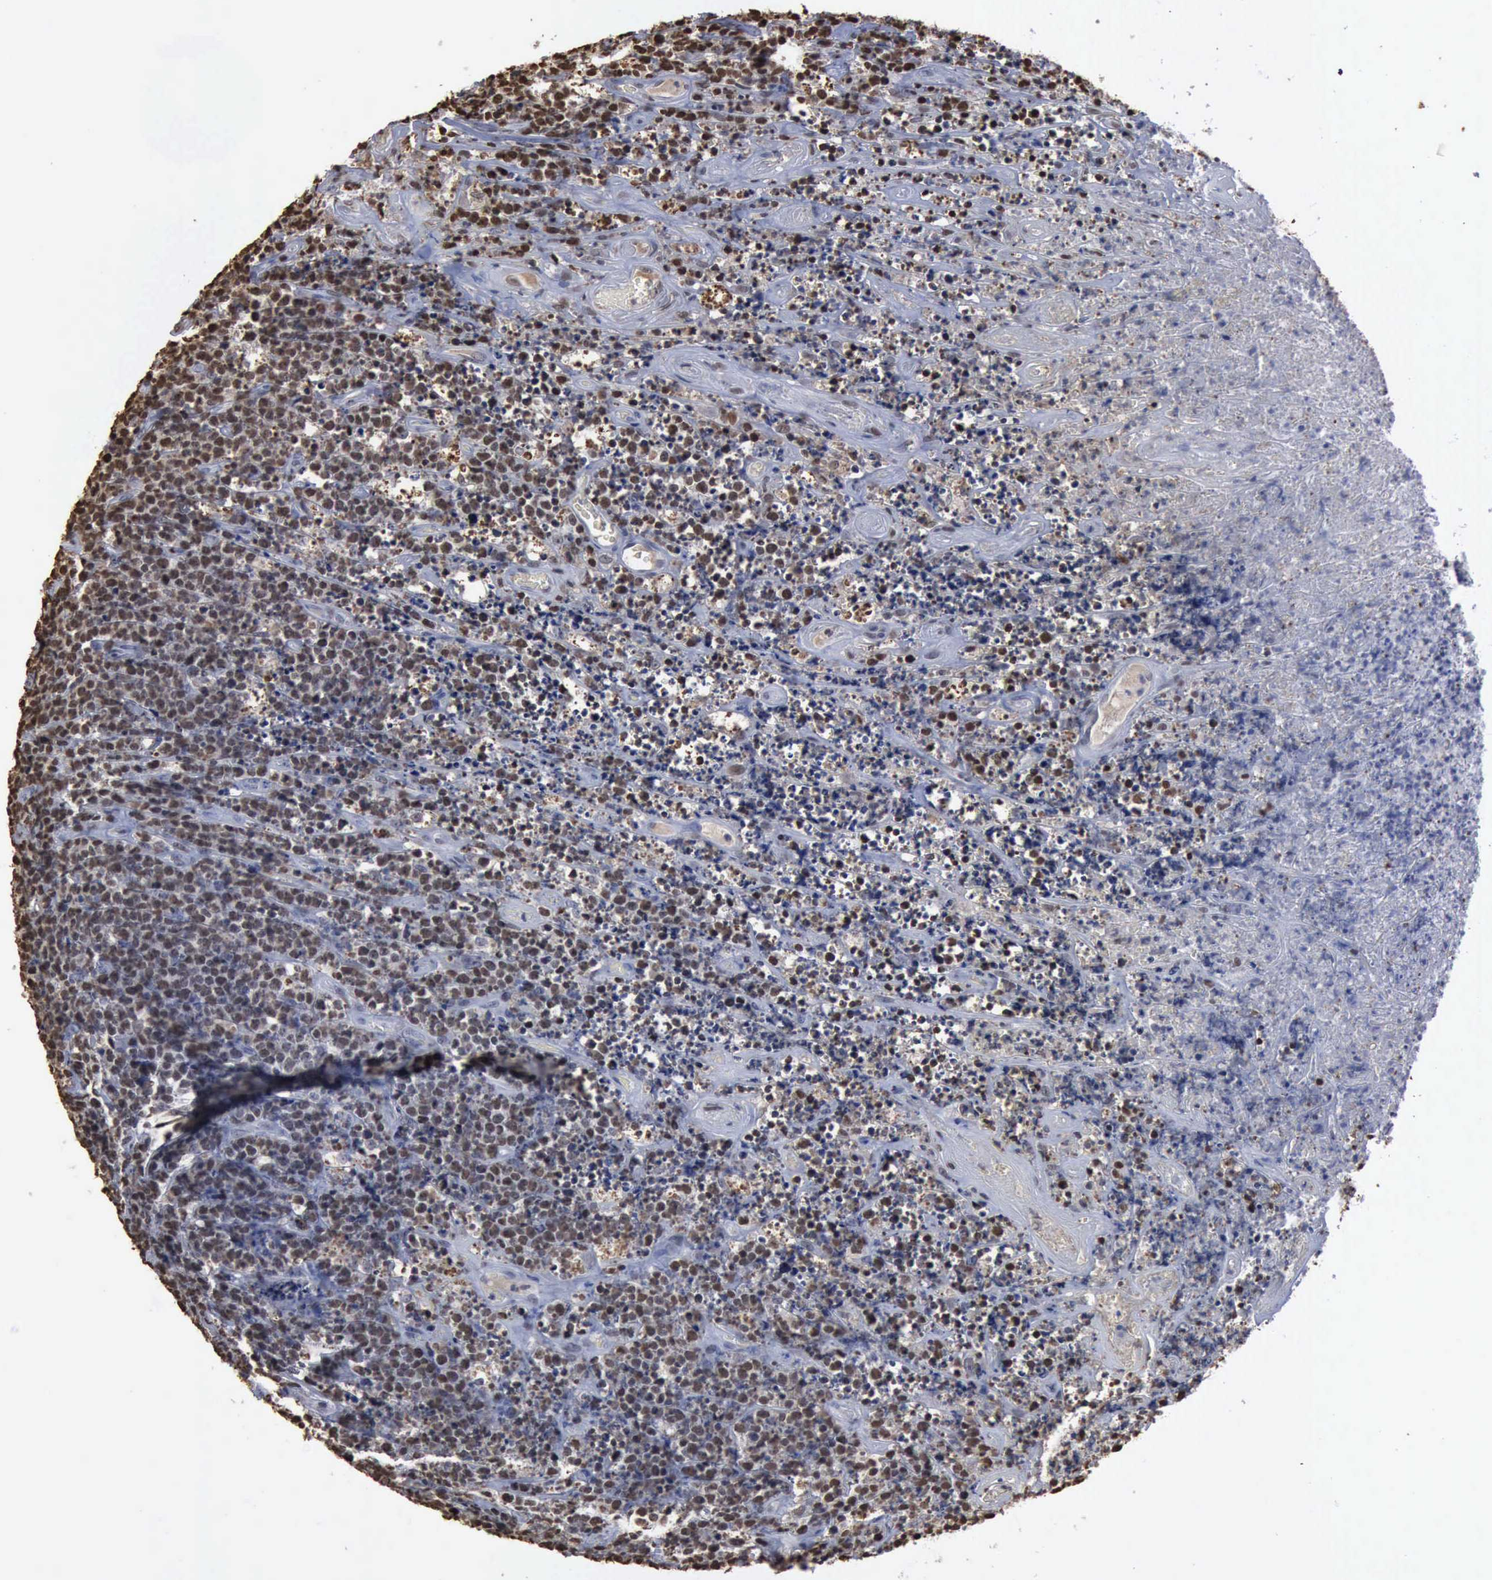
{"staining": {"intensity": "moderate", "quantity": ">75%", "location": "nuclear"}, "tissue": "lymphoma", "cell_type": "Tumor cells", "image_type": "cancer", "snomed": [{"axis": "morphology", "description": "Malignant lymphoma, non-Hodgkin's type, High grade"}, {"axis": "topography", "description": "Small intestine"}, {"axis": "topography", "description": "Colon"}], "caption": "This micrograph shows immunohistochemistry staining of human lymphoma, with medium moderate nuclear staining in approximately >75% of tumor cells.", "gene": "PCNA", "patient": {"sex": "male", "age": 8}}